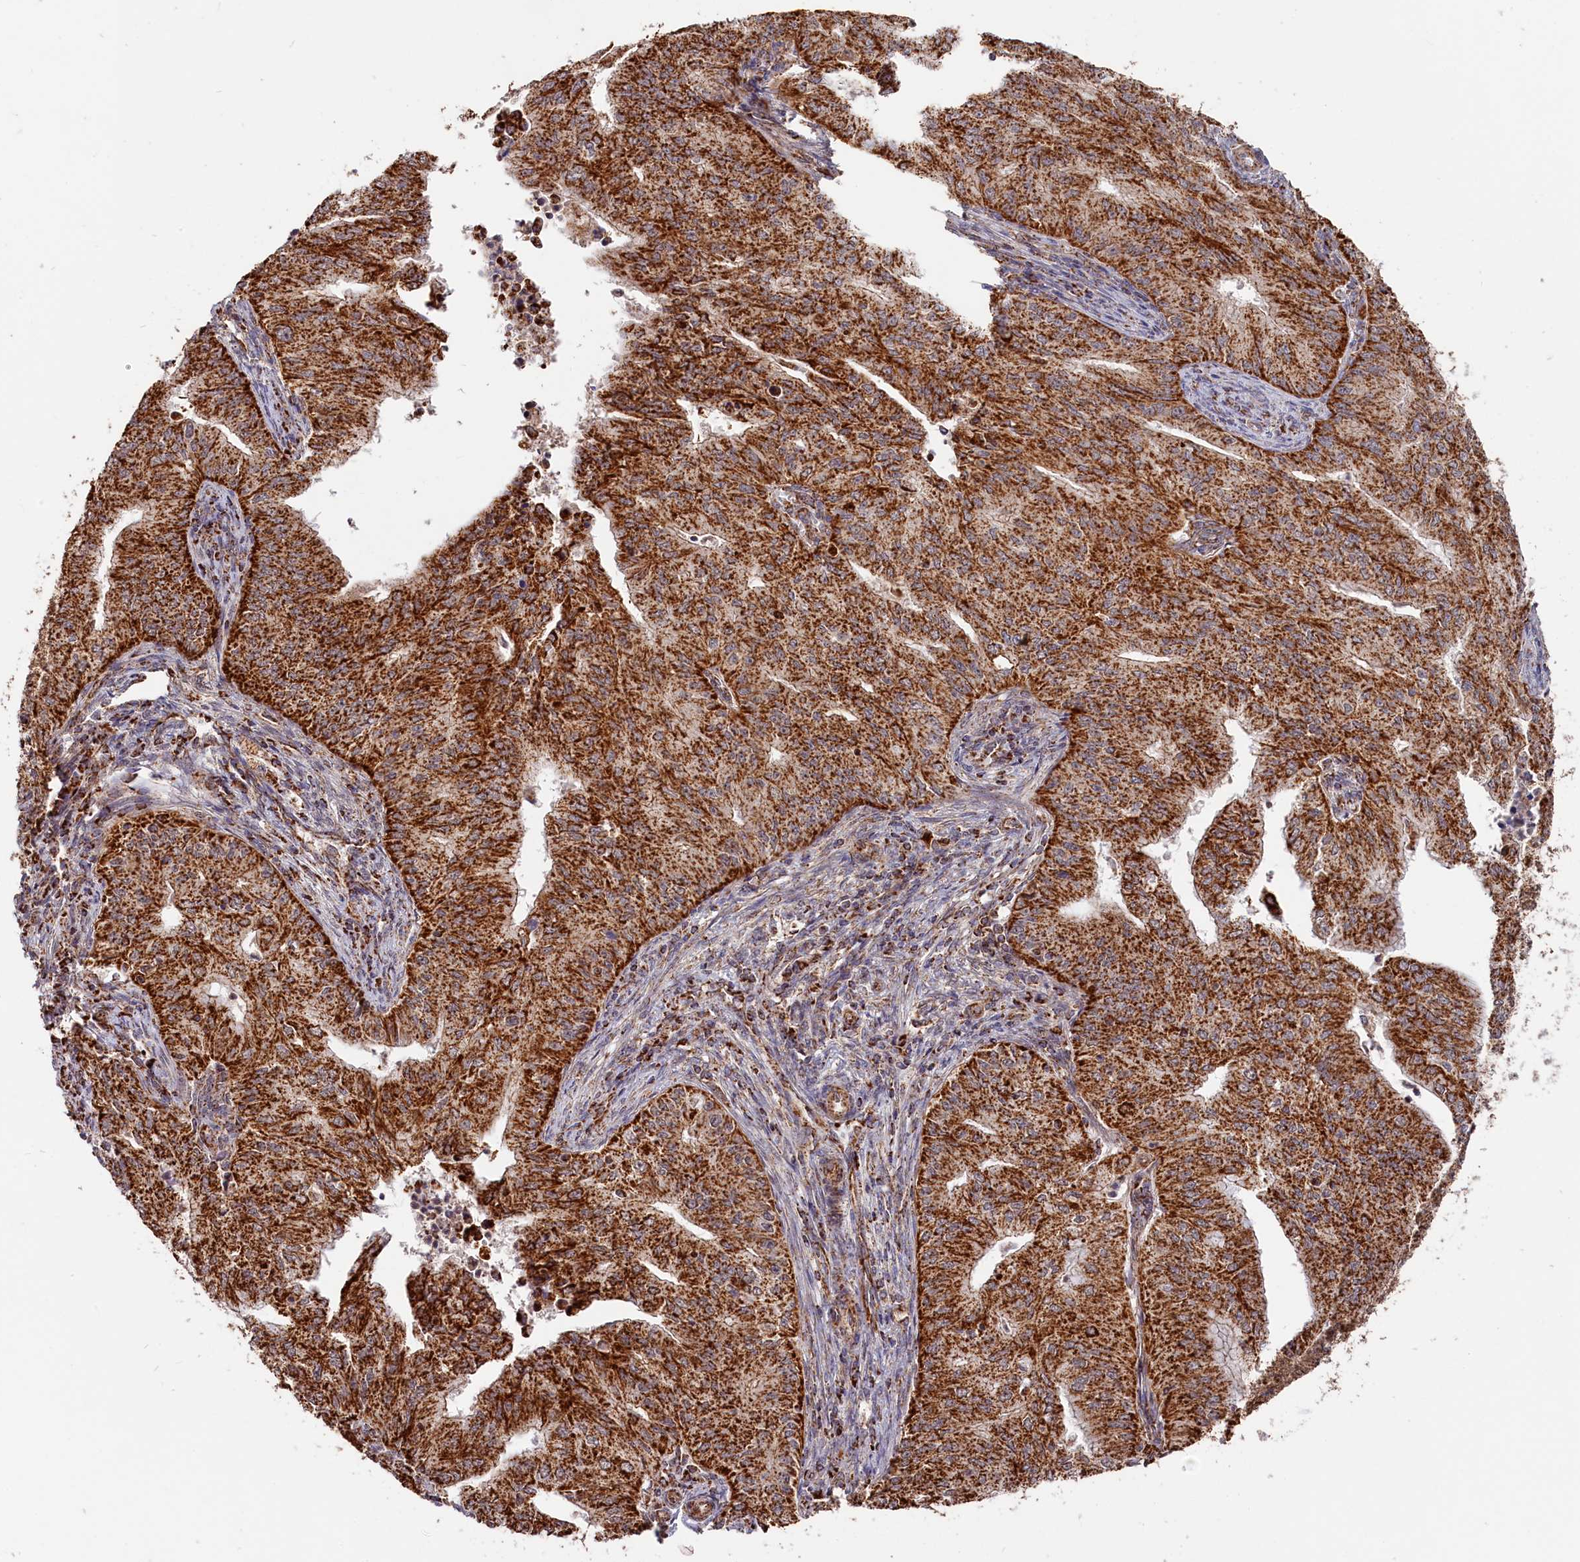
{"staining": {"intensity": "strong", "quantity": ">75%", "location": "cytoplasmic/membranous"}, "tissue": "endometrial cancer", "cell_type": "Tumor cells", "image_type": "cancer", "snomed": [{"axis": "morphology", "description": "Adenocarcinoma, NOS"}, {"axis": "topography", "description": "Endometrium"}], "caption": "Protein expression analysis of endometrial cancer (adenocarcinoma) demonstrates strong cytoplasmic/membranous positivity in about >75% of tumor cells. The staining was performed using DAB, with brown indicating positive protein expression. Nuclei are stained blue with hematoxylin.", "gene": "MACROD1", "patient": {"sex": "female", "age": 50}}